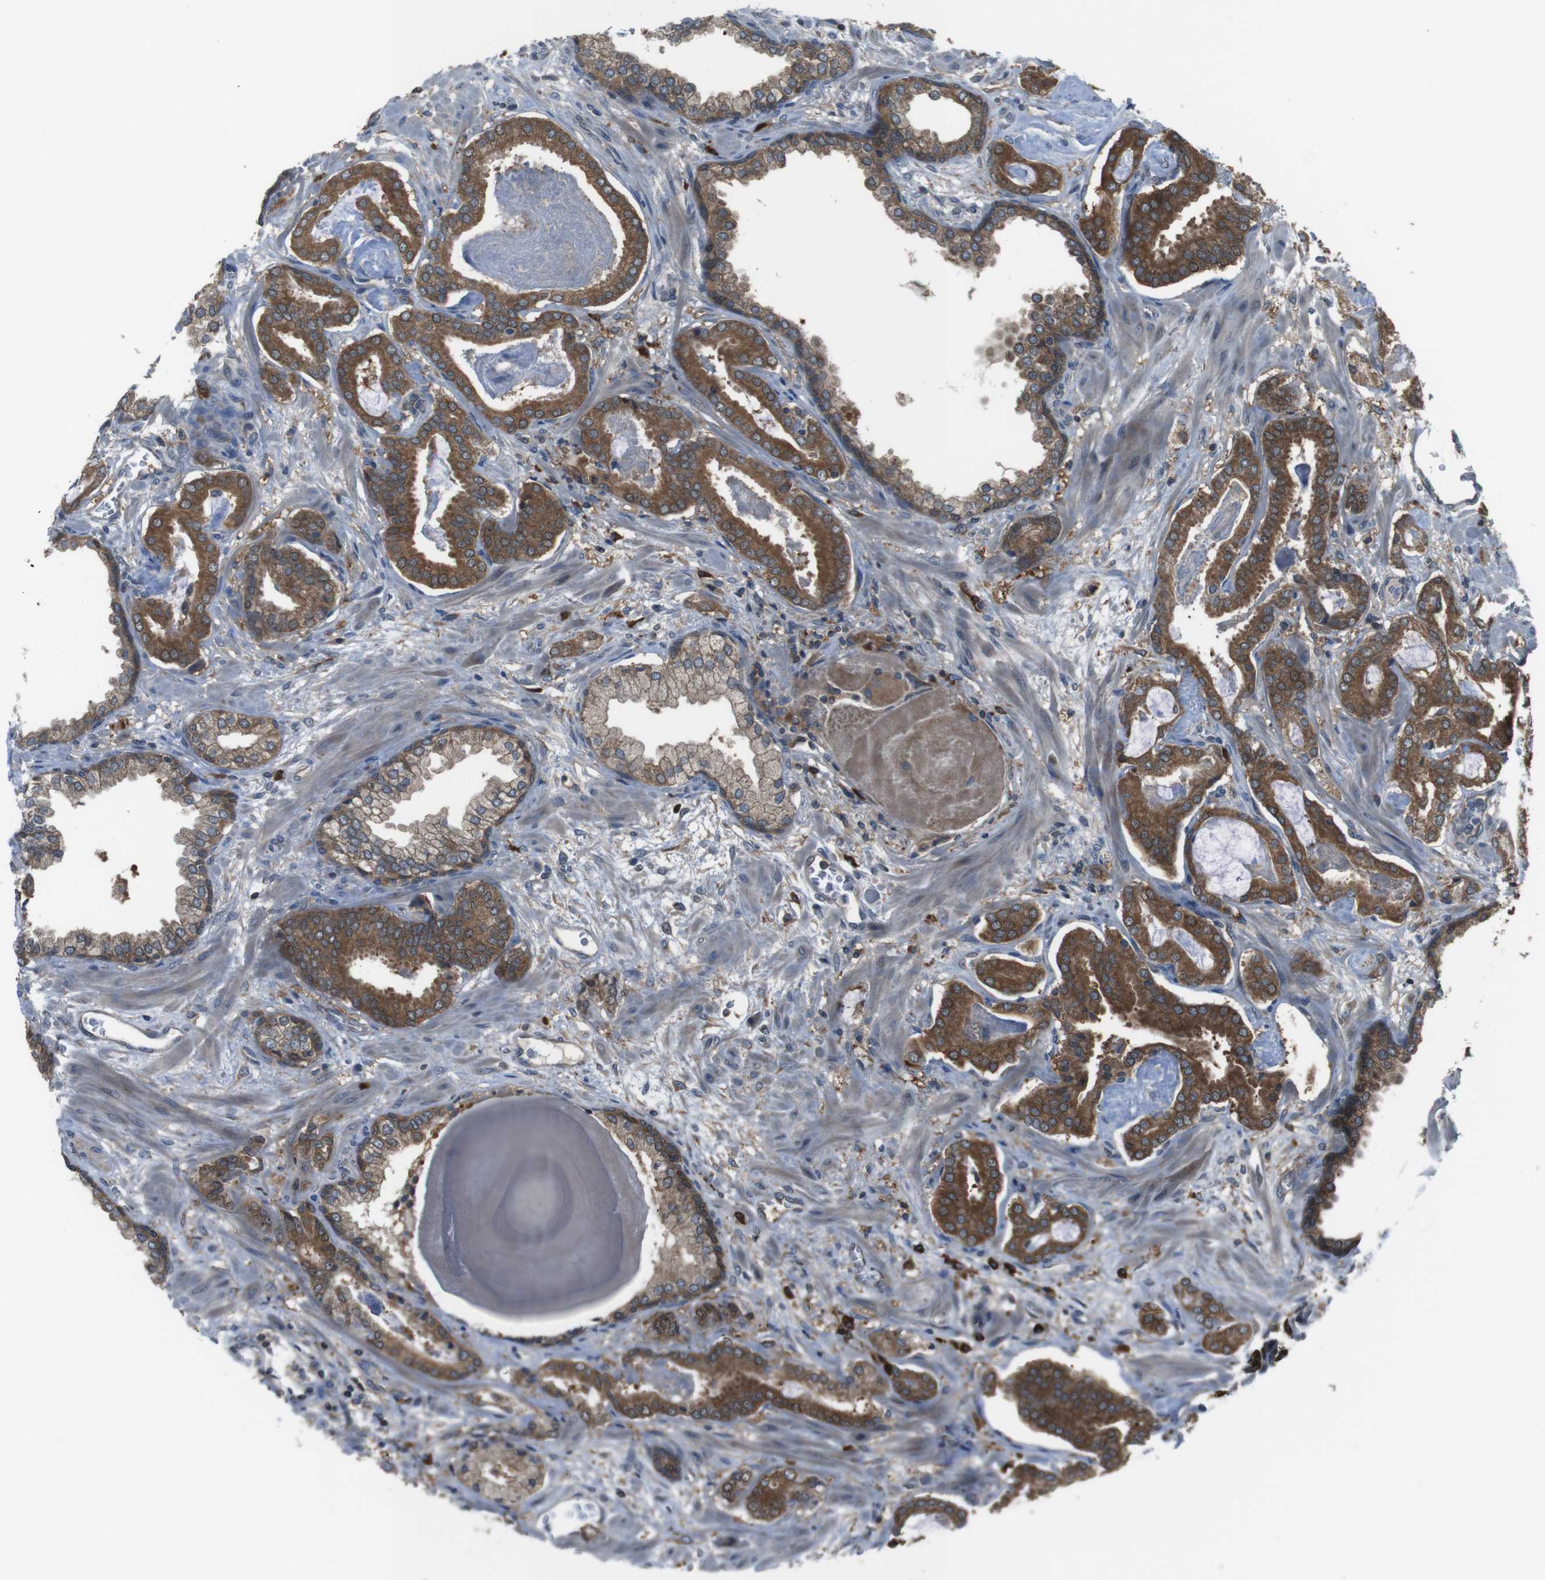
{"staining": {"intensity": "moderate", "quantity": ">75%", "location": "cytoplasmic/membranous"}, "tissue": "prostate cancer", "cell_type": "Tumor cells", "image_type": "cancer", "snomed": [{"axis": "morphology", "description": "Adenocarcinoma, Low grade"}, {"axis": "topography", "description": "Prostate"}], "caption": "Tumor cells show medium levels of moderate cytoplasmic/membranous expression in approximately >75% of cells in human adenocarcinoma (low-grade) (prostate).", "gene": "SSR3", "patient": {"sex": "male", "age": 53}}